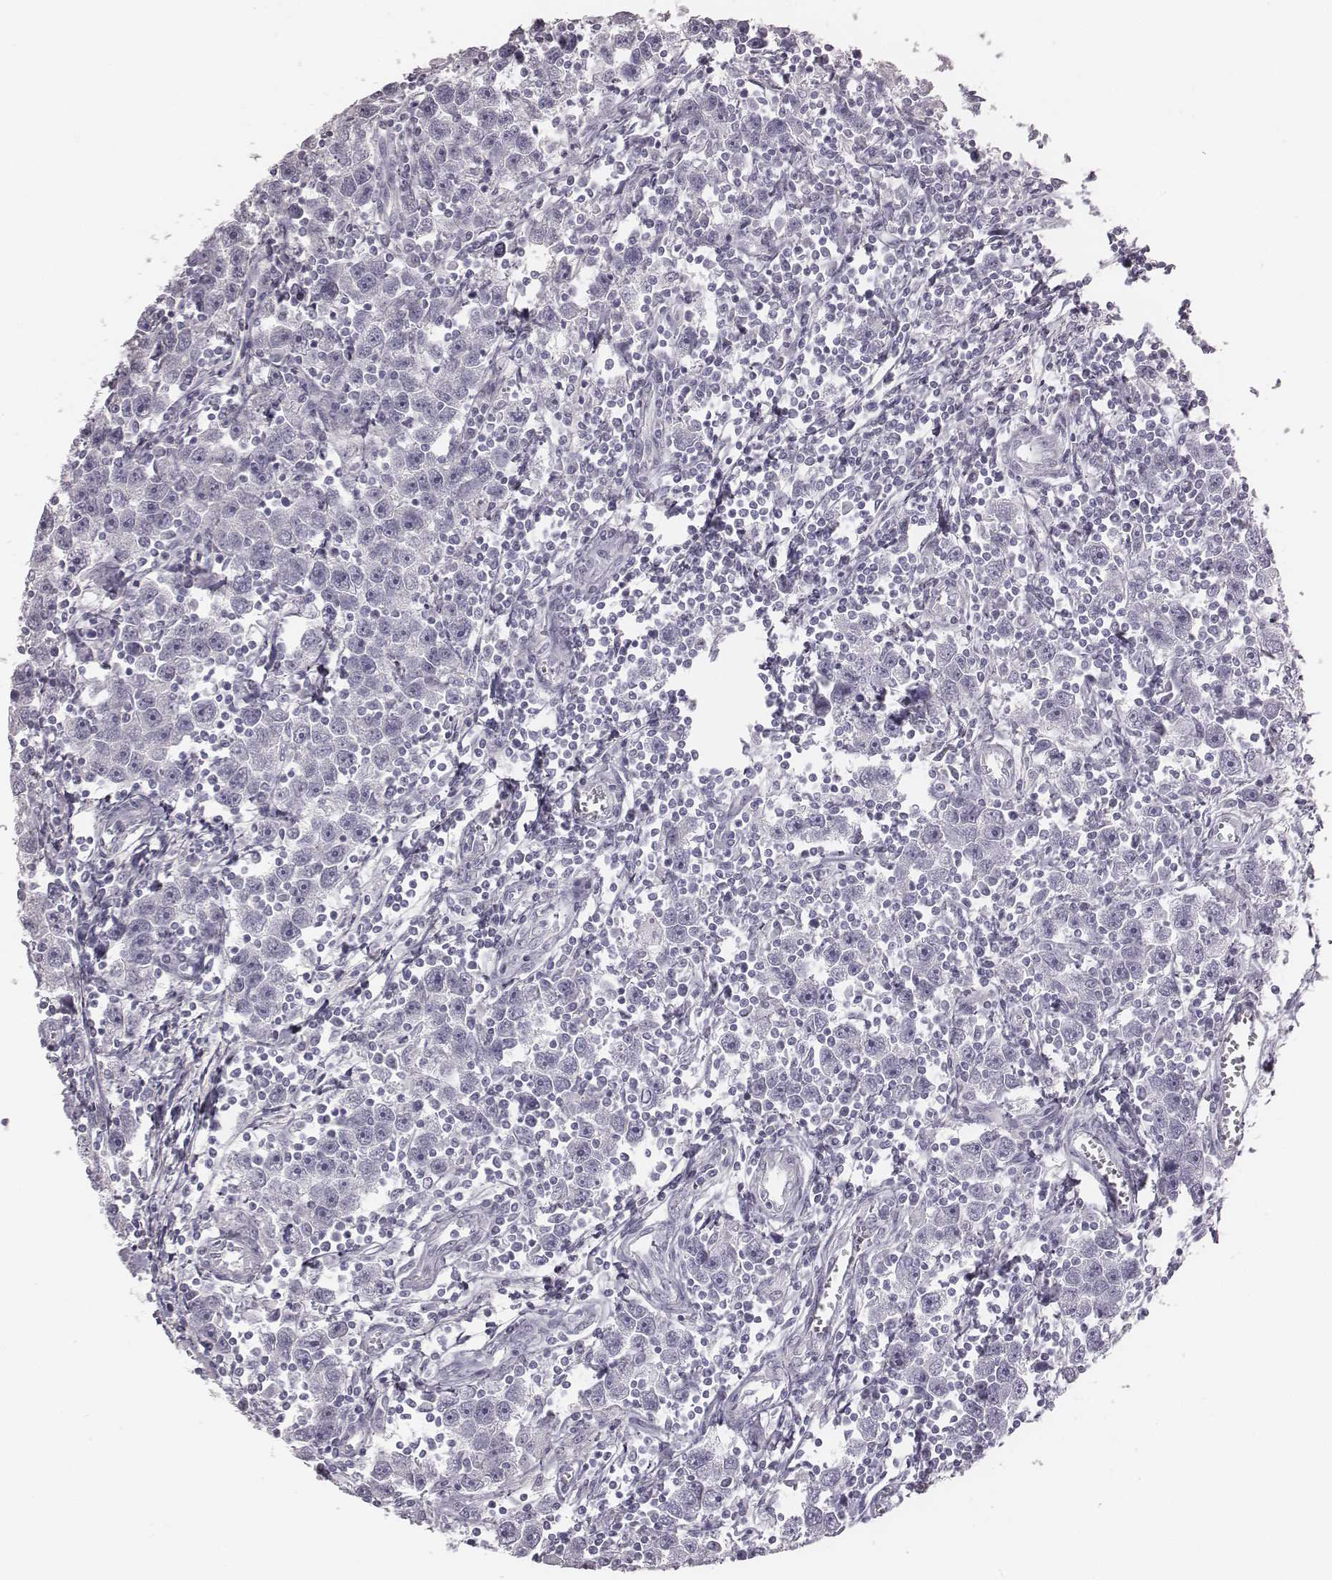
{"staining": {"intensity": "negative", "quantity": "none", "location": "none"}, "tissue": "testis cancer", "cell_type": "Tumor cells", "image_type": "cancer", "snomed": [{"axis": "morphology", "description": "Seminoma, NOS"}, {"axis": "topography", "description": "Testis"}], "caption": "Immunohistochemistry (IHC) photomicrograph of human testis cancer stained for a protein (brown), which displays no expression in tumor cells.", "gene": "C6orf58", "patient": {"sex": "male", "age": 30}}